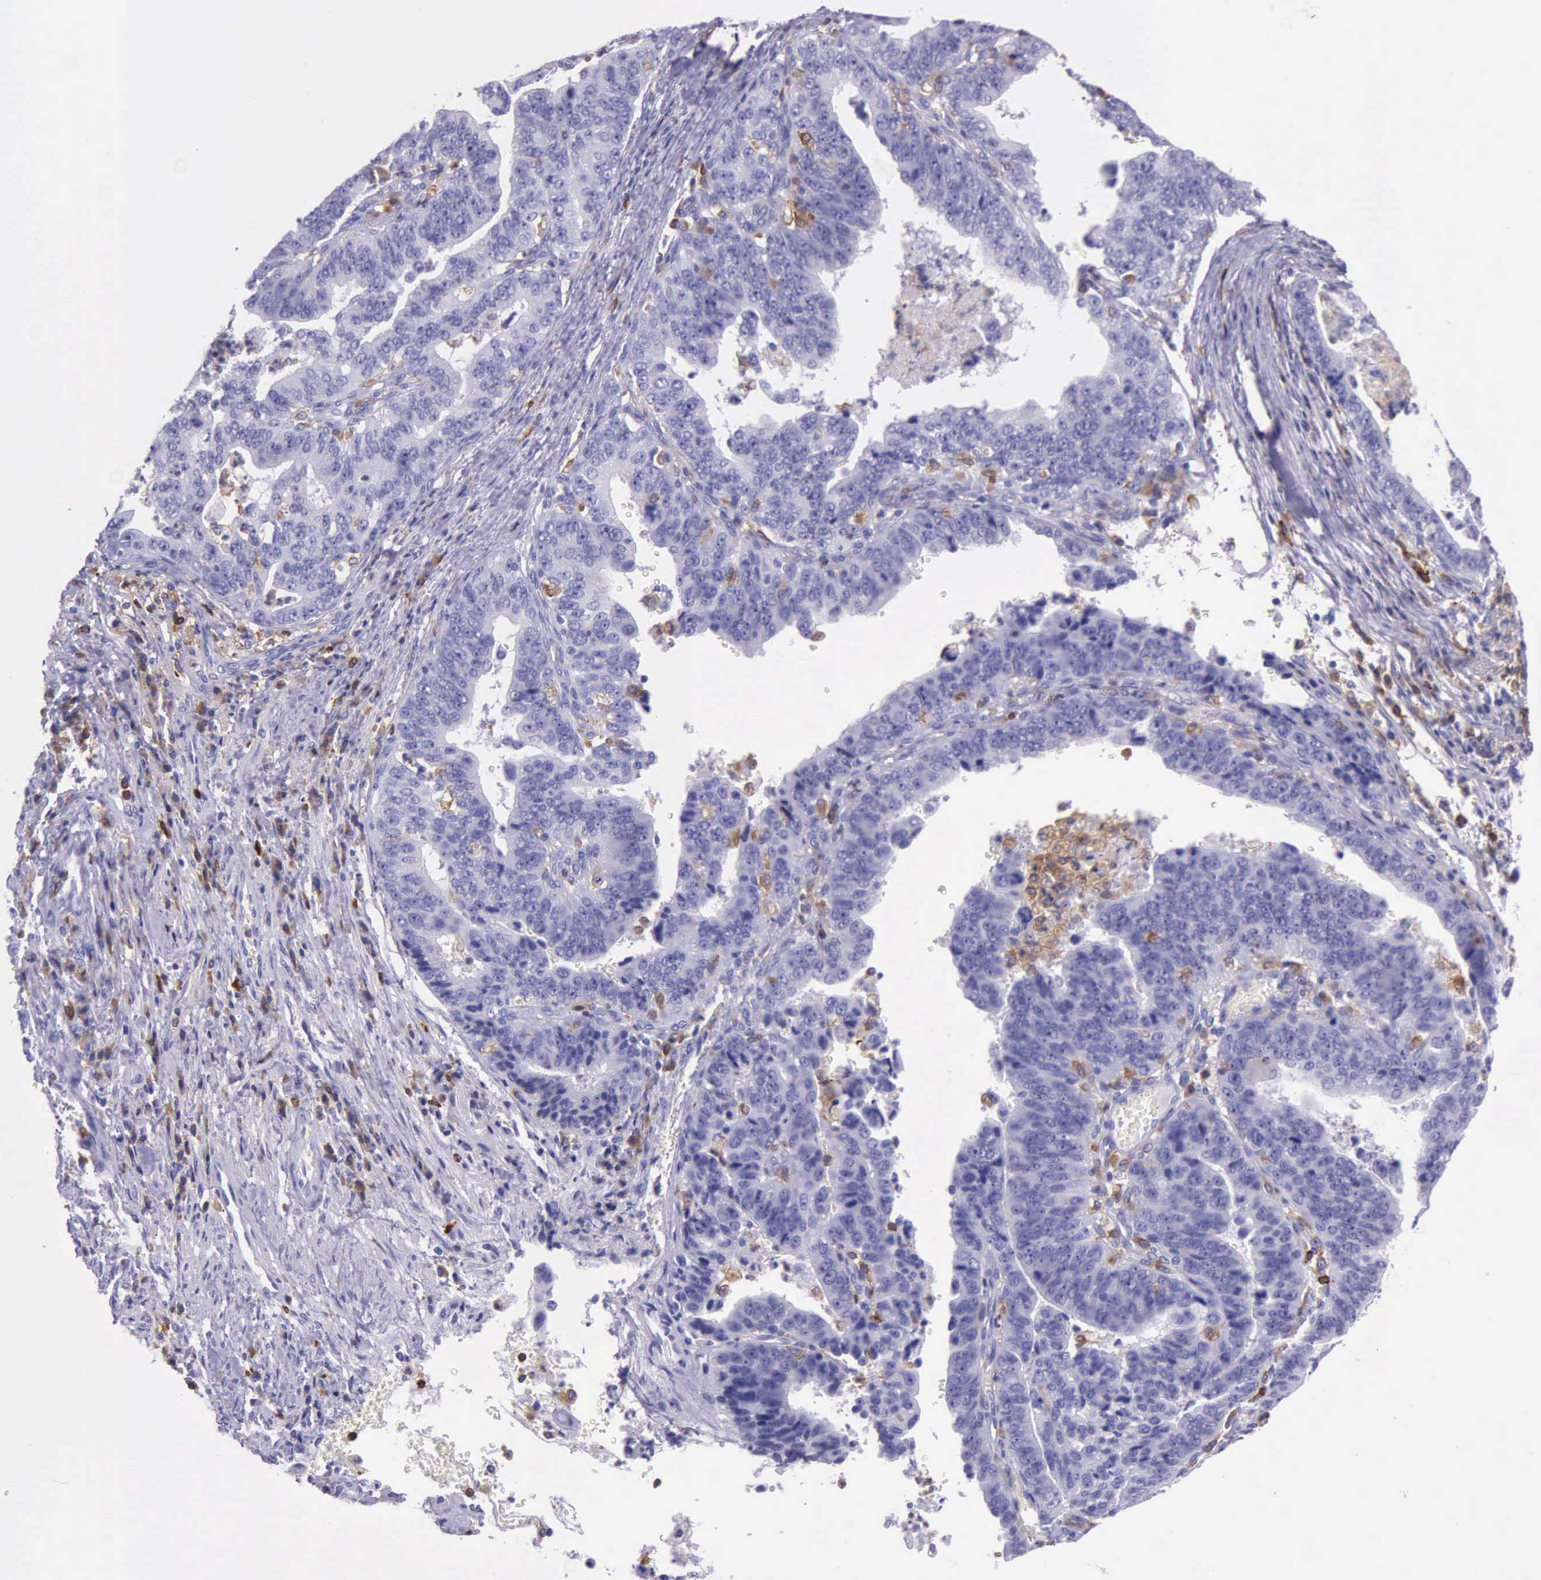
{"staining": {"intensity": "negative", "quantity": "none", "location": "none"}, "tissue": "stomach cancer", "cell_type": "Tumor cells", "image_type": "cancer", "snomed": [{"axis": "morphology", "description": "Adenocarcinoma, NOS"}, {"axis": "topography", "description": "Stomach, upper"}], "caption": "Immunohistochemistry of human stomach adenocarcinoma shows no positivity in tumor cells. (Immunohistochemistry (ihc), brightfield microscopy, high magnification).", "gene": "BTK", "patient": {"sex": "female", "age": 50}}